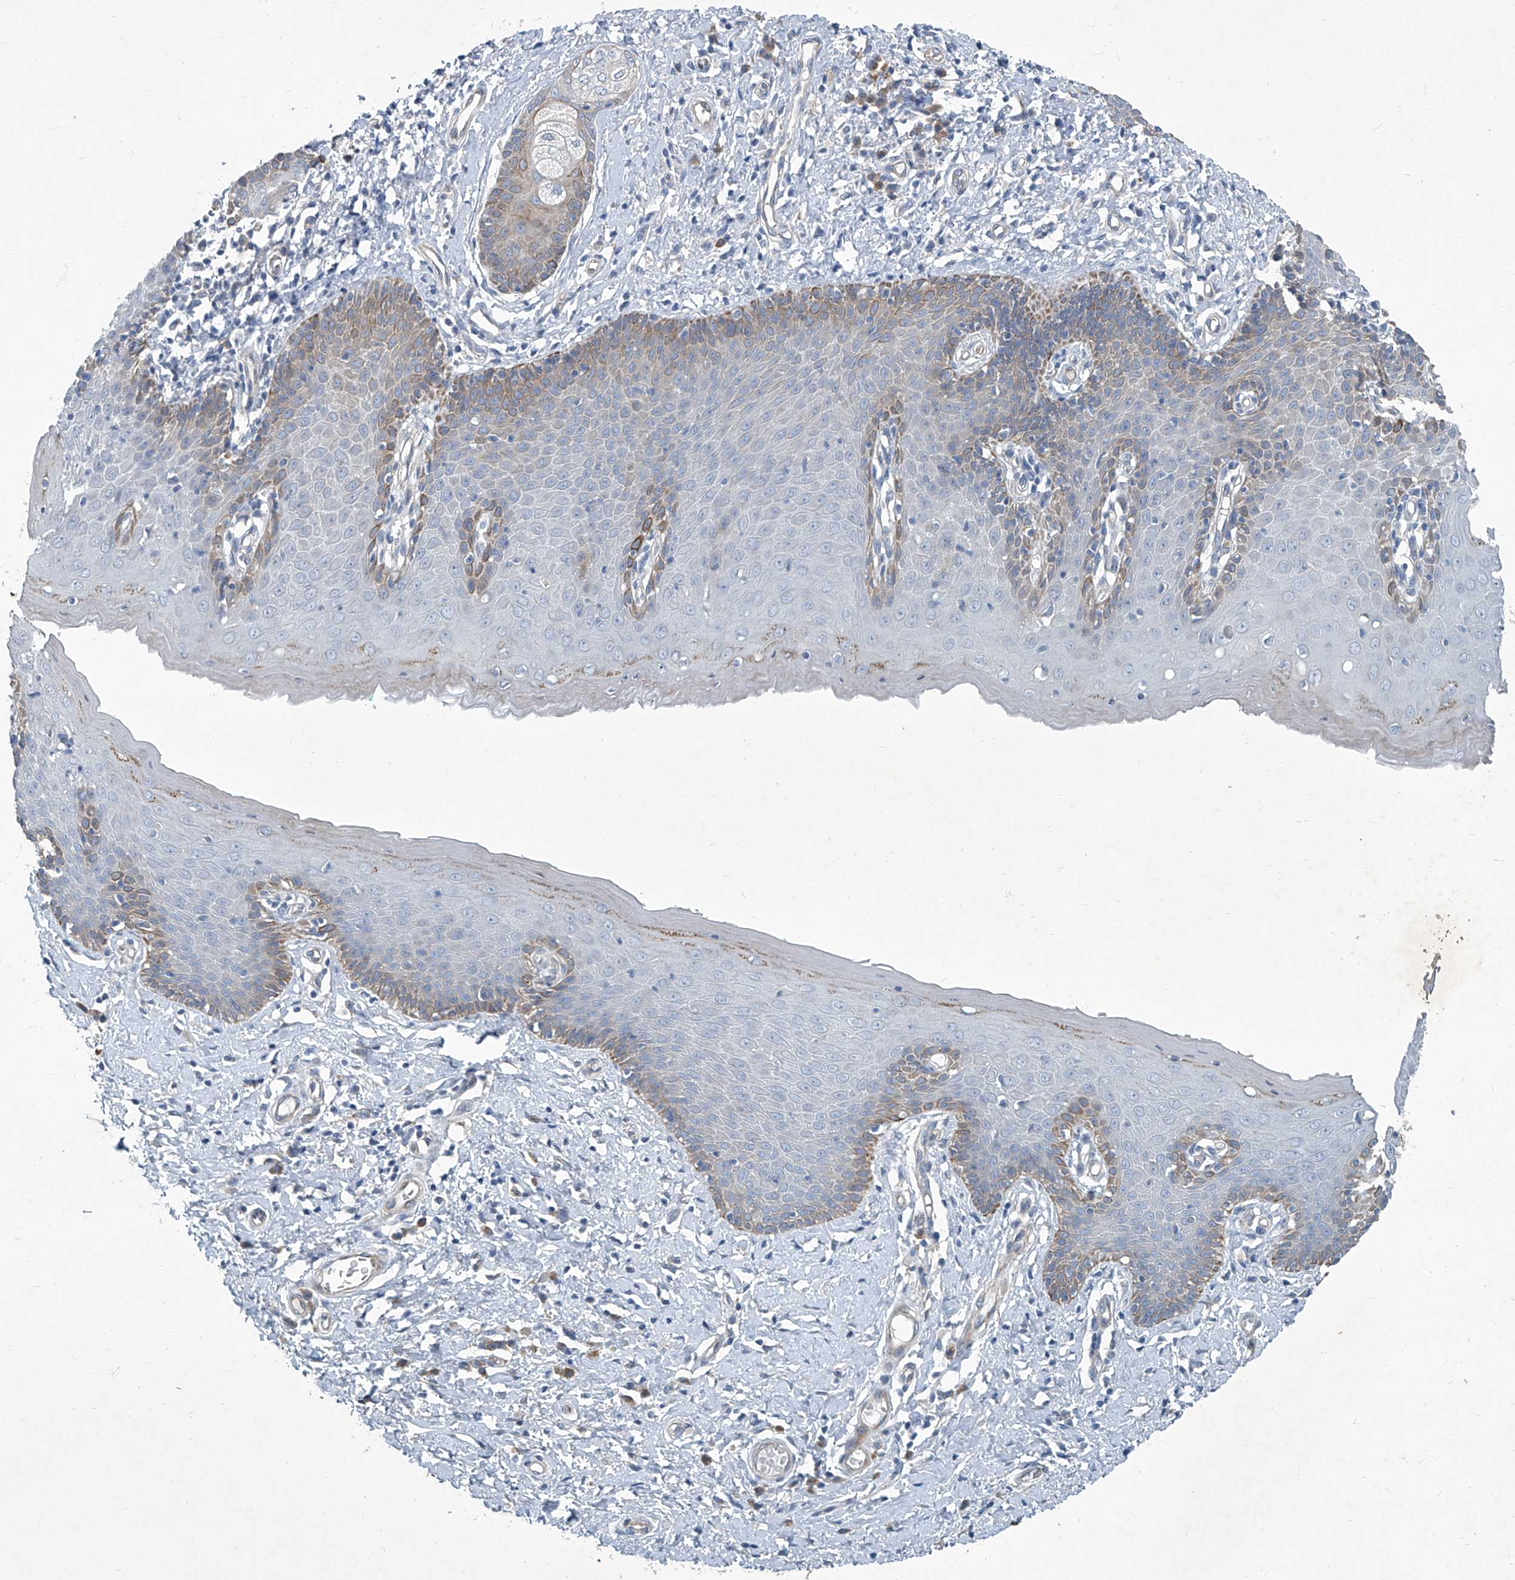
{"staining": {"intensity": "strong", "quantity": "25%-75%", "location": "cytoplasmic/membranous"}, "tissue": "skin", "cell_type": "Epidermal cells", "image_type": "normal", "snomed": [{"axis": "morphology", "description": "Normal tissue, NOS"}, {"axis": "topography", "description": "Vulva"}], "caption": "The micrograph reveals staining of normal skin, revealing strong cytoplasmic/membranous protein expression (brown color) within epidermal cells.", "gene": "SLC26A11", "patient": {"sex": "female", "age": 66}}